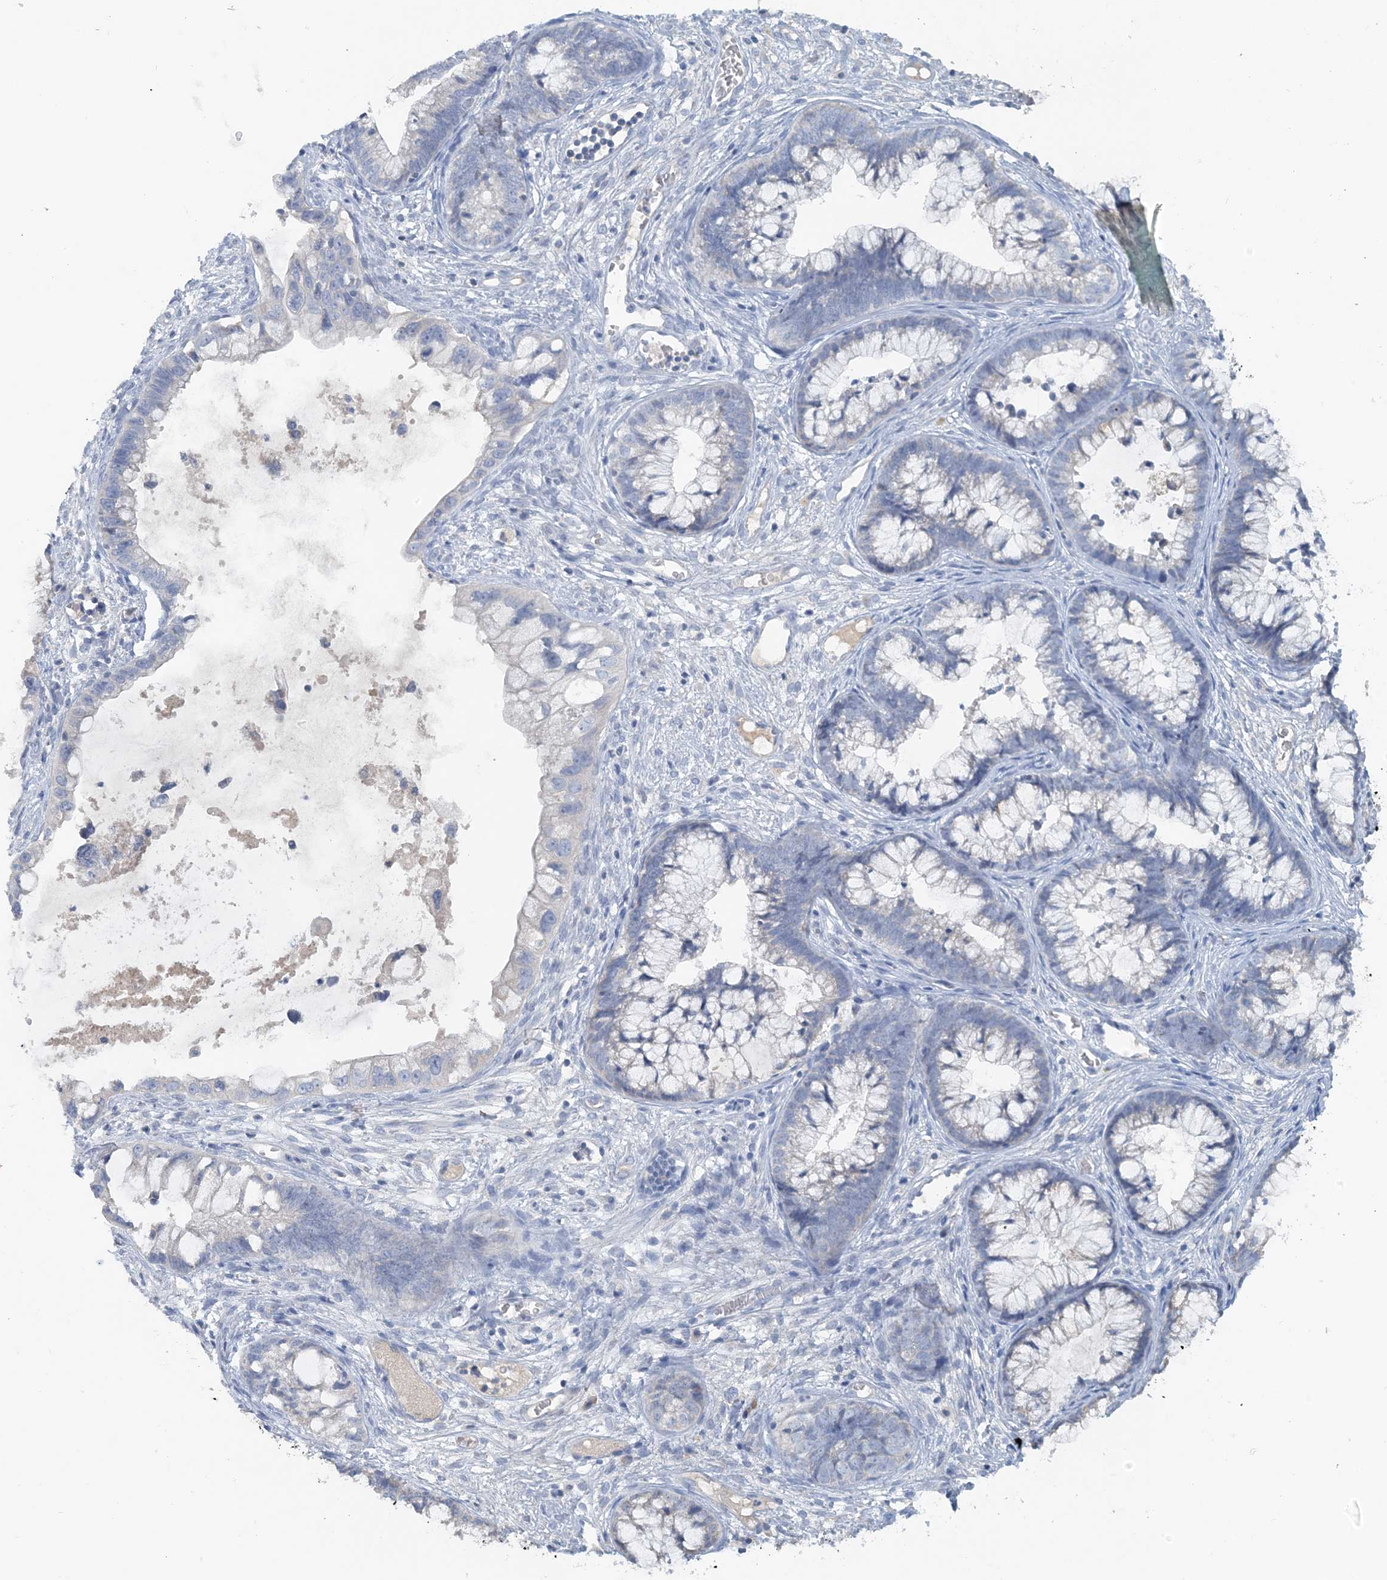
{"staining": {"intensity": "negative", "quantity": "none", "location": "none"}, "tissue": "cervical cancer", "cell_type": "Tumor cells", "image_type": "cancer", "snomed": [{"axis": "morphology", "description": "Adenocarcinoma, NOS"}, {"axis": "topography", "description": "Cervix"}], "caption": "The IHC micrograph has no significant positivity in tumor cells of adenocarcinoma (cervical) tissue.", "gene": "CTRL", "patient": {"sex": "female", "age": 44}}